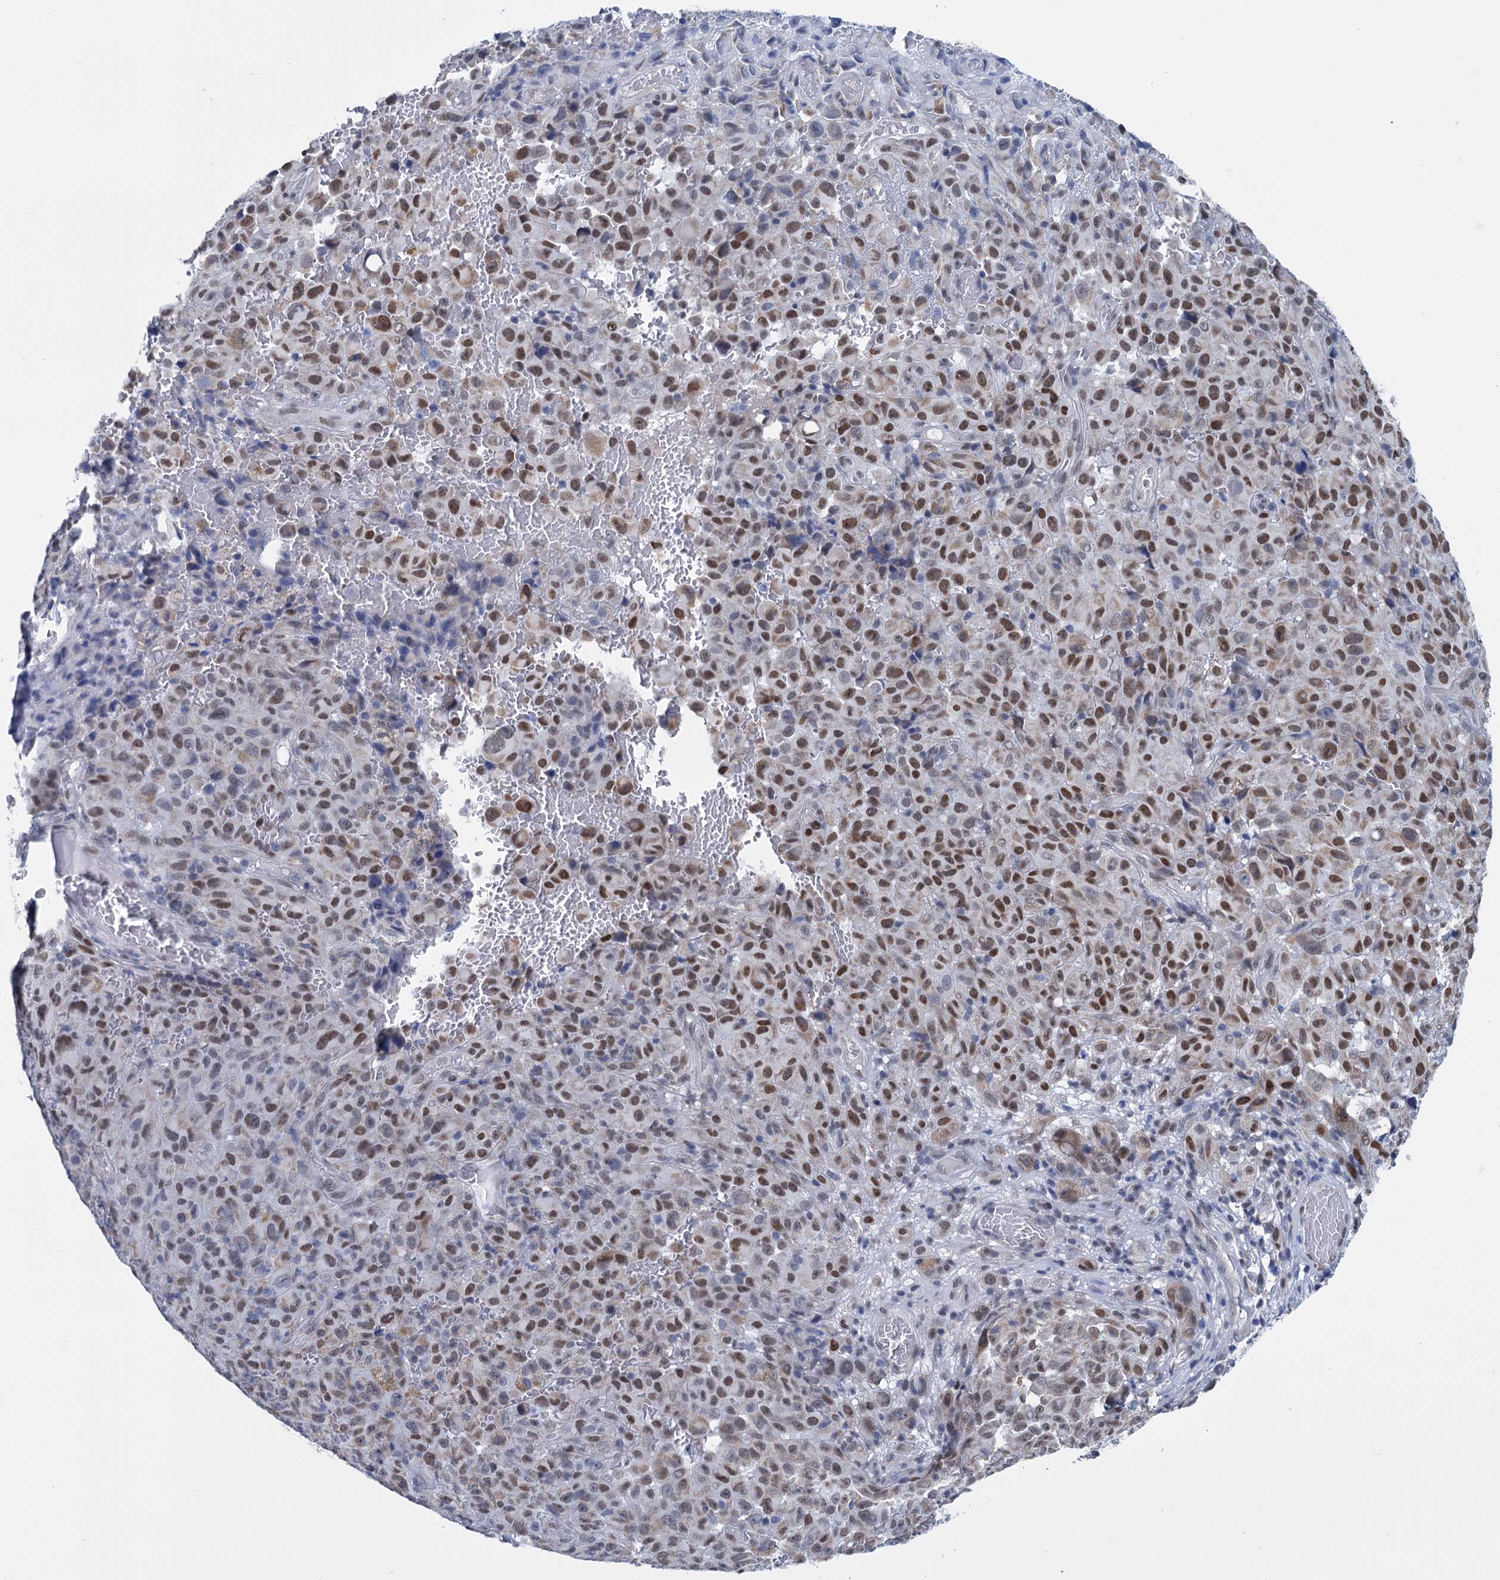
{"staining": {"intensity": "moderate", "quantity": ">75%", "location": "cytoplasmic/membranous,nuclear"}, "tissue": "melanoma", "cell_type": "Tumor cells", "image_type": "cancer", "snomed": [{"axis": "morphology", "description": "Malignant melanoma, NOS"}, {"axis": "topography", "description": "Skin"}], "caption": "A micrograph of melanoma stained for a protein reveals moderate cytoplasmic/membranous and nuclear brown staining in tumor cells.", "gene": "MORN3", "patient": {"sex": "female", "age": 82}}